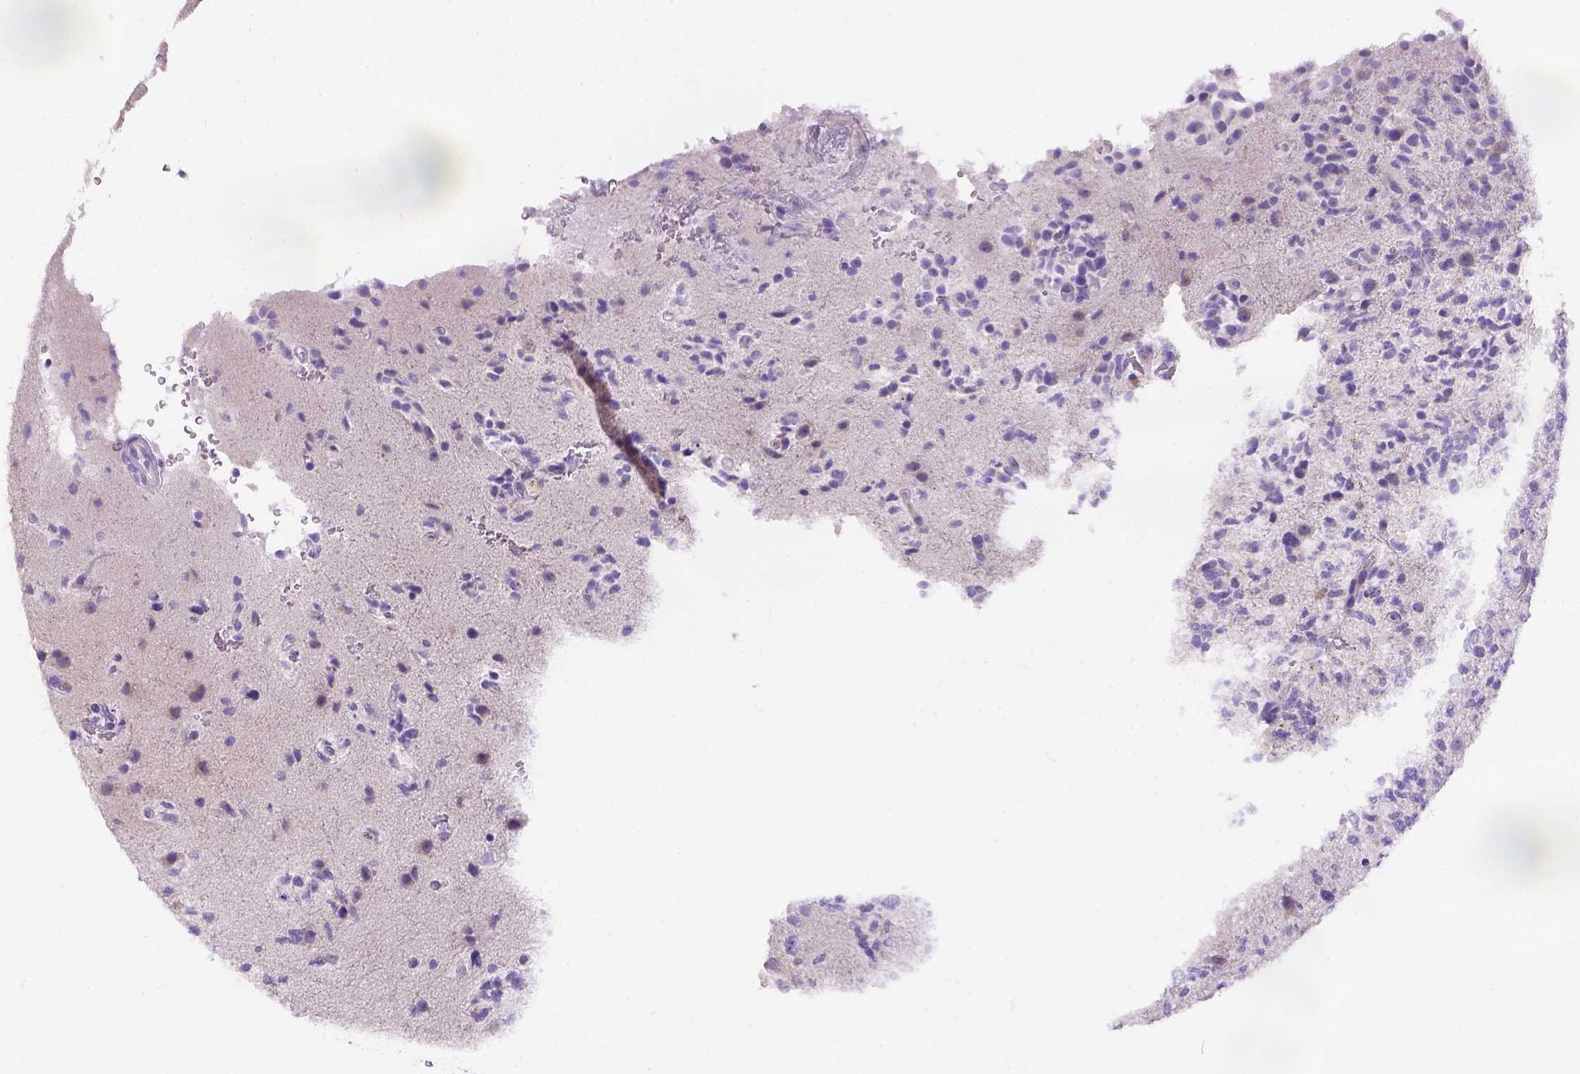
{"staining": {"intensity": "negative", "quantity": "none", "location": "none"}, "tissue": "glioma", "cell_type": "Tumor cells", "image_type": "cancer", "snomed": [{"axis": "morphology", "description": "Glioma, malignant, High grade"}, {"axis": "topography", "description": "Brain"}], "caption": "Tumor cells show no significant protein staining in high-grade glioma (malignant).", "gene": "PHF7", "patient": {"sex": "female", "age": 71}}